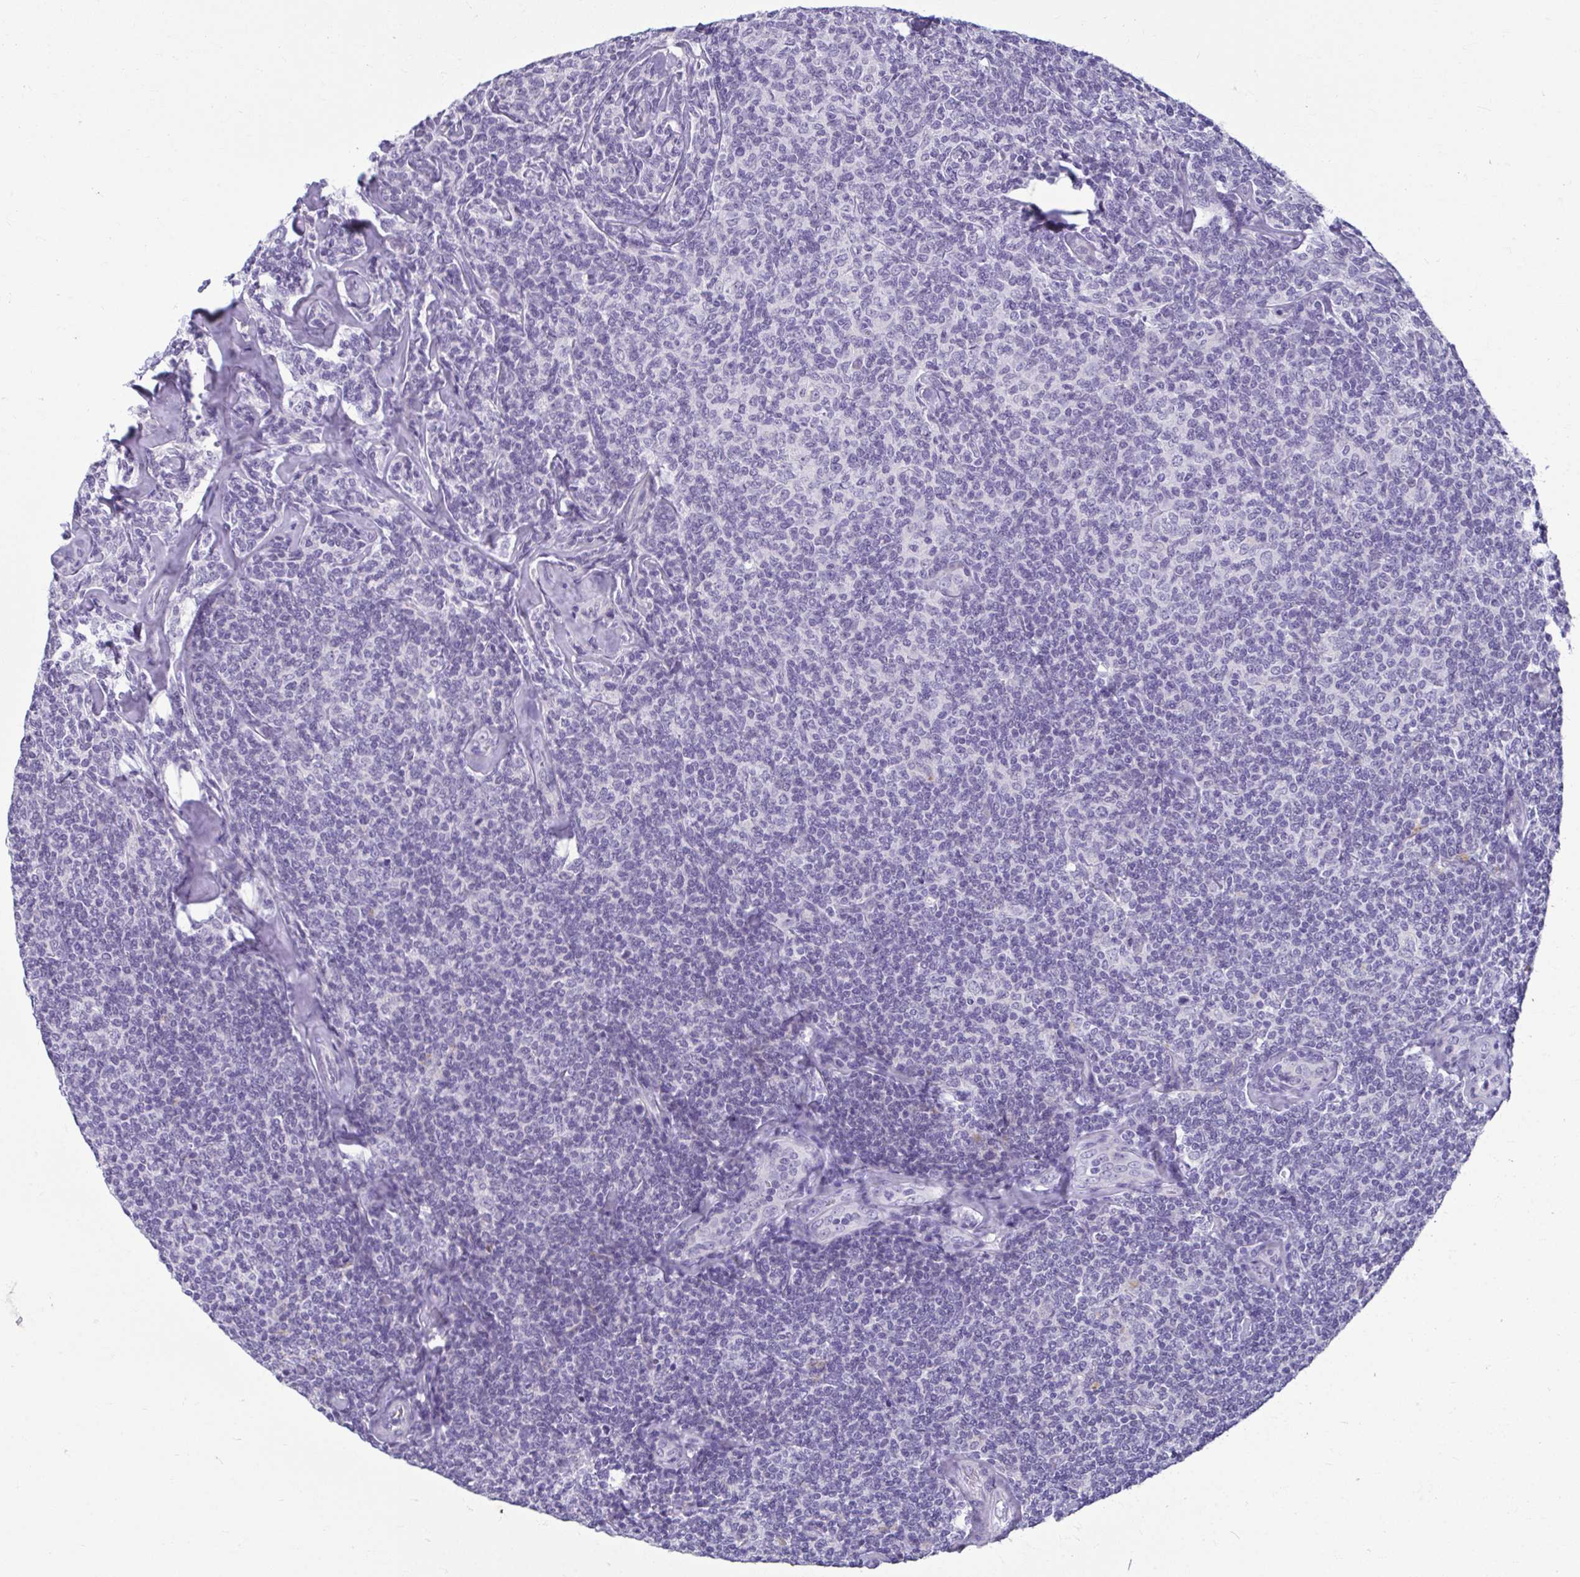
{"staining": {"intensity": "negative", "quantity": "none", "location": "none"}, "tissue": "lymphoma", "cell_type": "Tumor cells", "image_type": "cancer", "snomed": [{"axis": "morphology", "description": "Malignant lymphoma, non-Hodgkin's type, Low grade"}, {"axis": "topography", "description": "Lymph node"}], "caption": "High power microscopy micrograph of an immunohistochemistry (IHC) micrograph of low-grade malignant lymphoma, non-Hodgkin's type, revealing no significant positivity in tumor cells. The staining is performed using DAB brown chromogen with nuclei counter-stained in using hematoxylin.", "gene": "SERPINI1", "patient": {"sex": "female", "age": 56}}